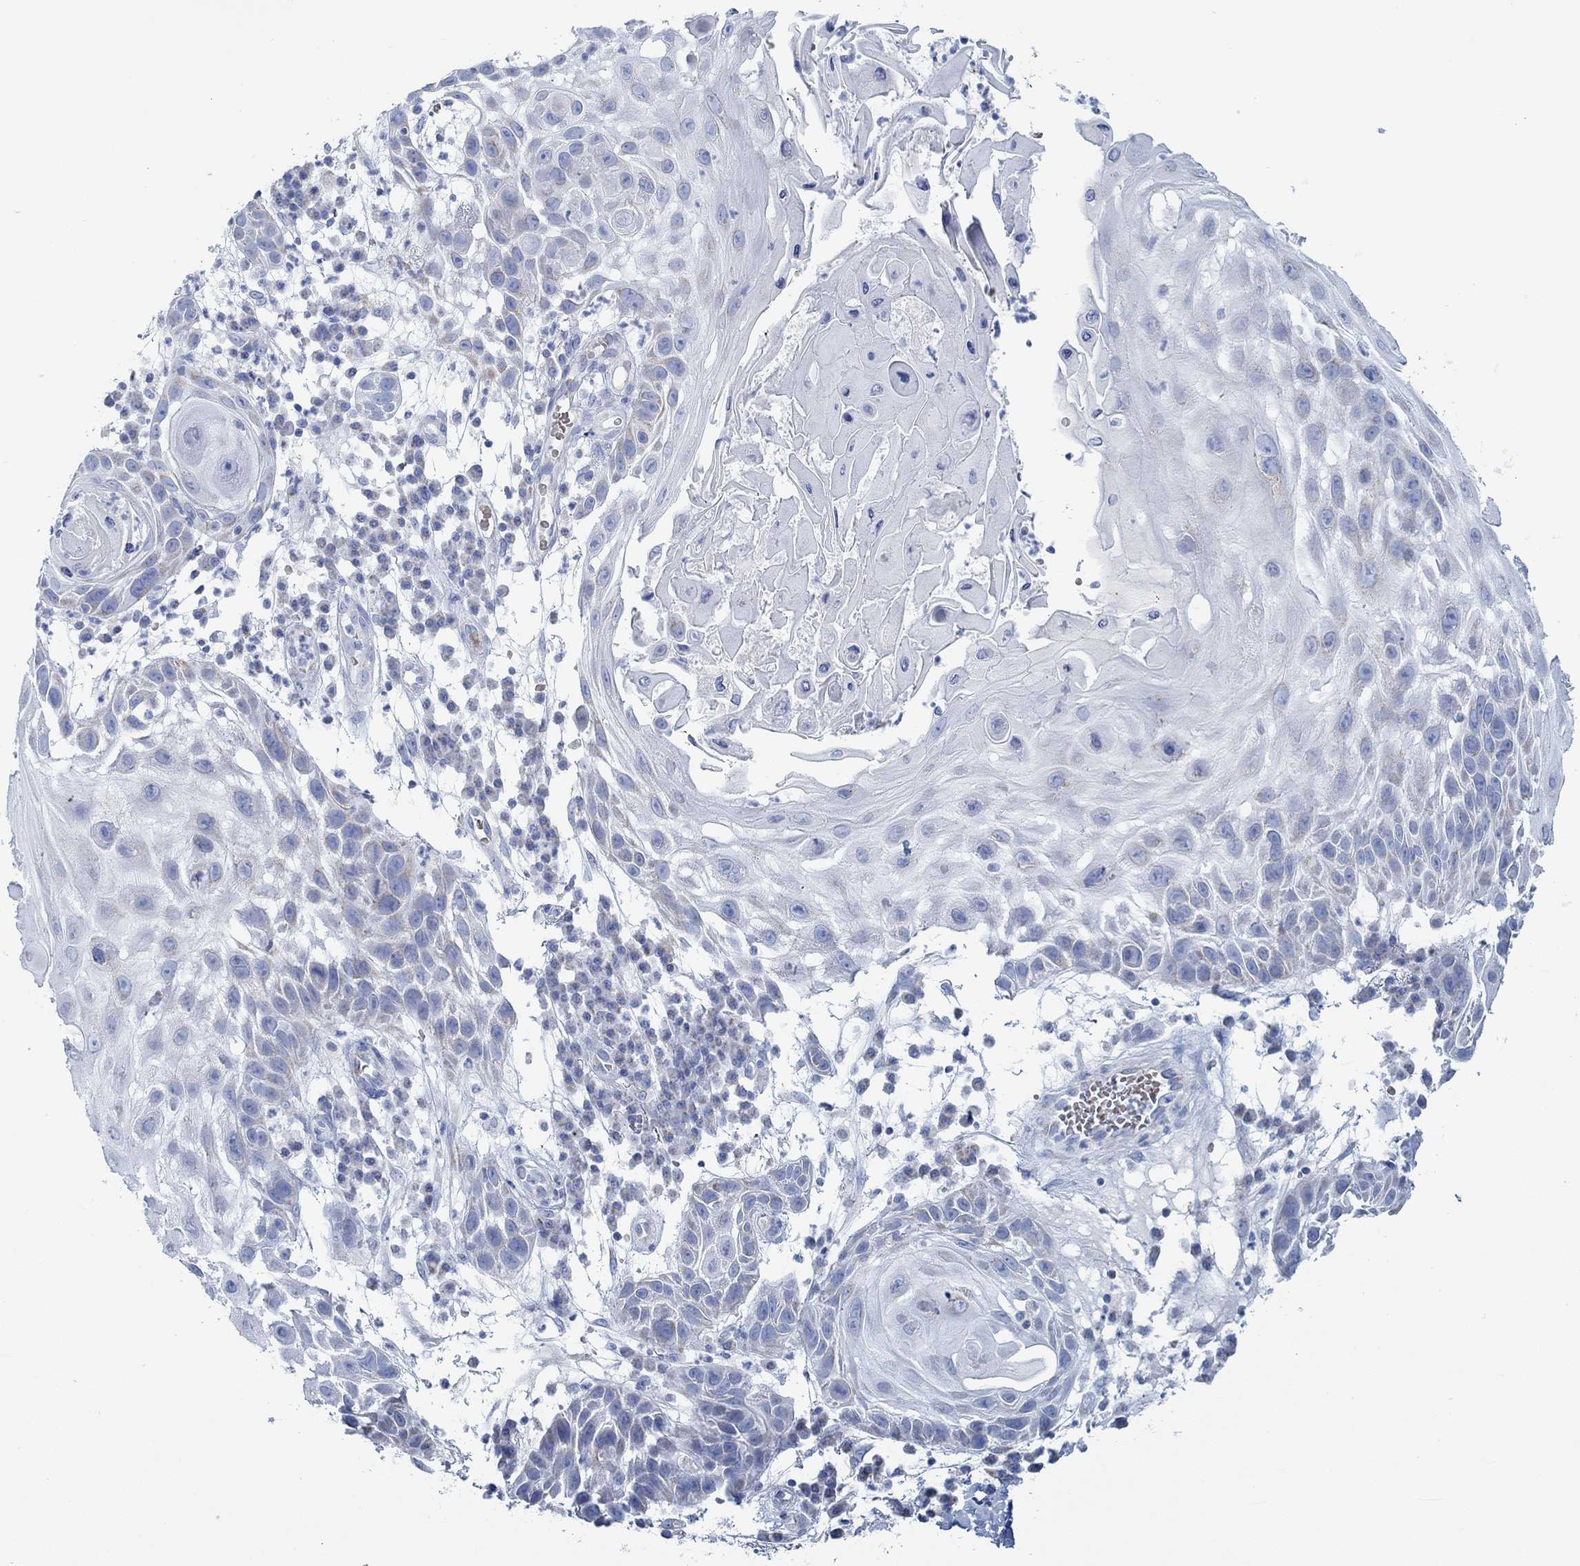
{"staining": {"intensity": "negative", "quantity": "none", "location": "none"}, "tissue": "skin cancer", "cell_type": "Tumor cells", "image_type": "cancer", "snomed": [{"axis": "morphology", "description": "Normal tissue, NOS"}, {"axis": "morphology", "description": "Squamous cell carcinoma, NOS"}, {"axis": "topography", "description": "Skin"}], "caption": "A micrograph of human skin squamous cell carcinoma is negative for staining in tumor cells. (DAB (3,3'-diaminobenzidine) IHC visualized using brightfield microscopy, high magnification).", "gene": "GLOD5", "patient": {"sex": "male", "age": 79}}